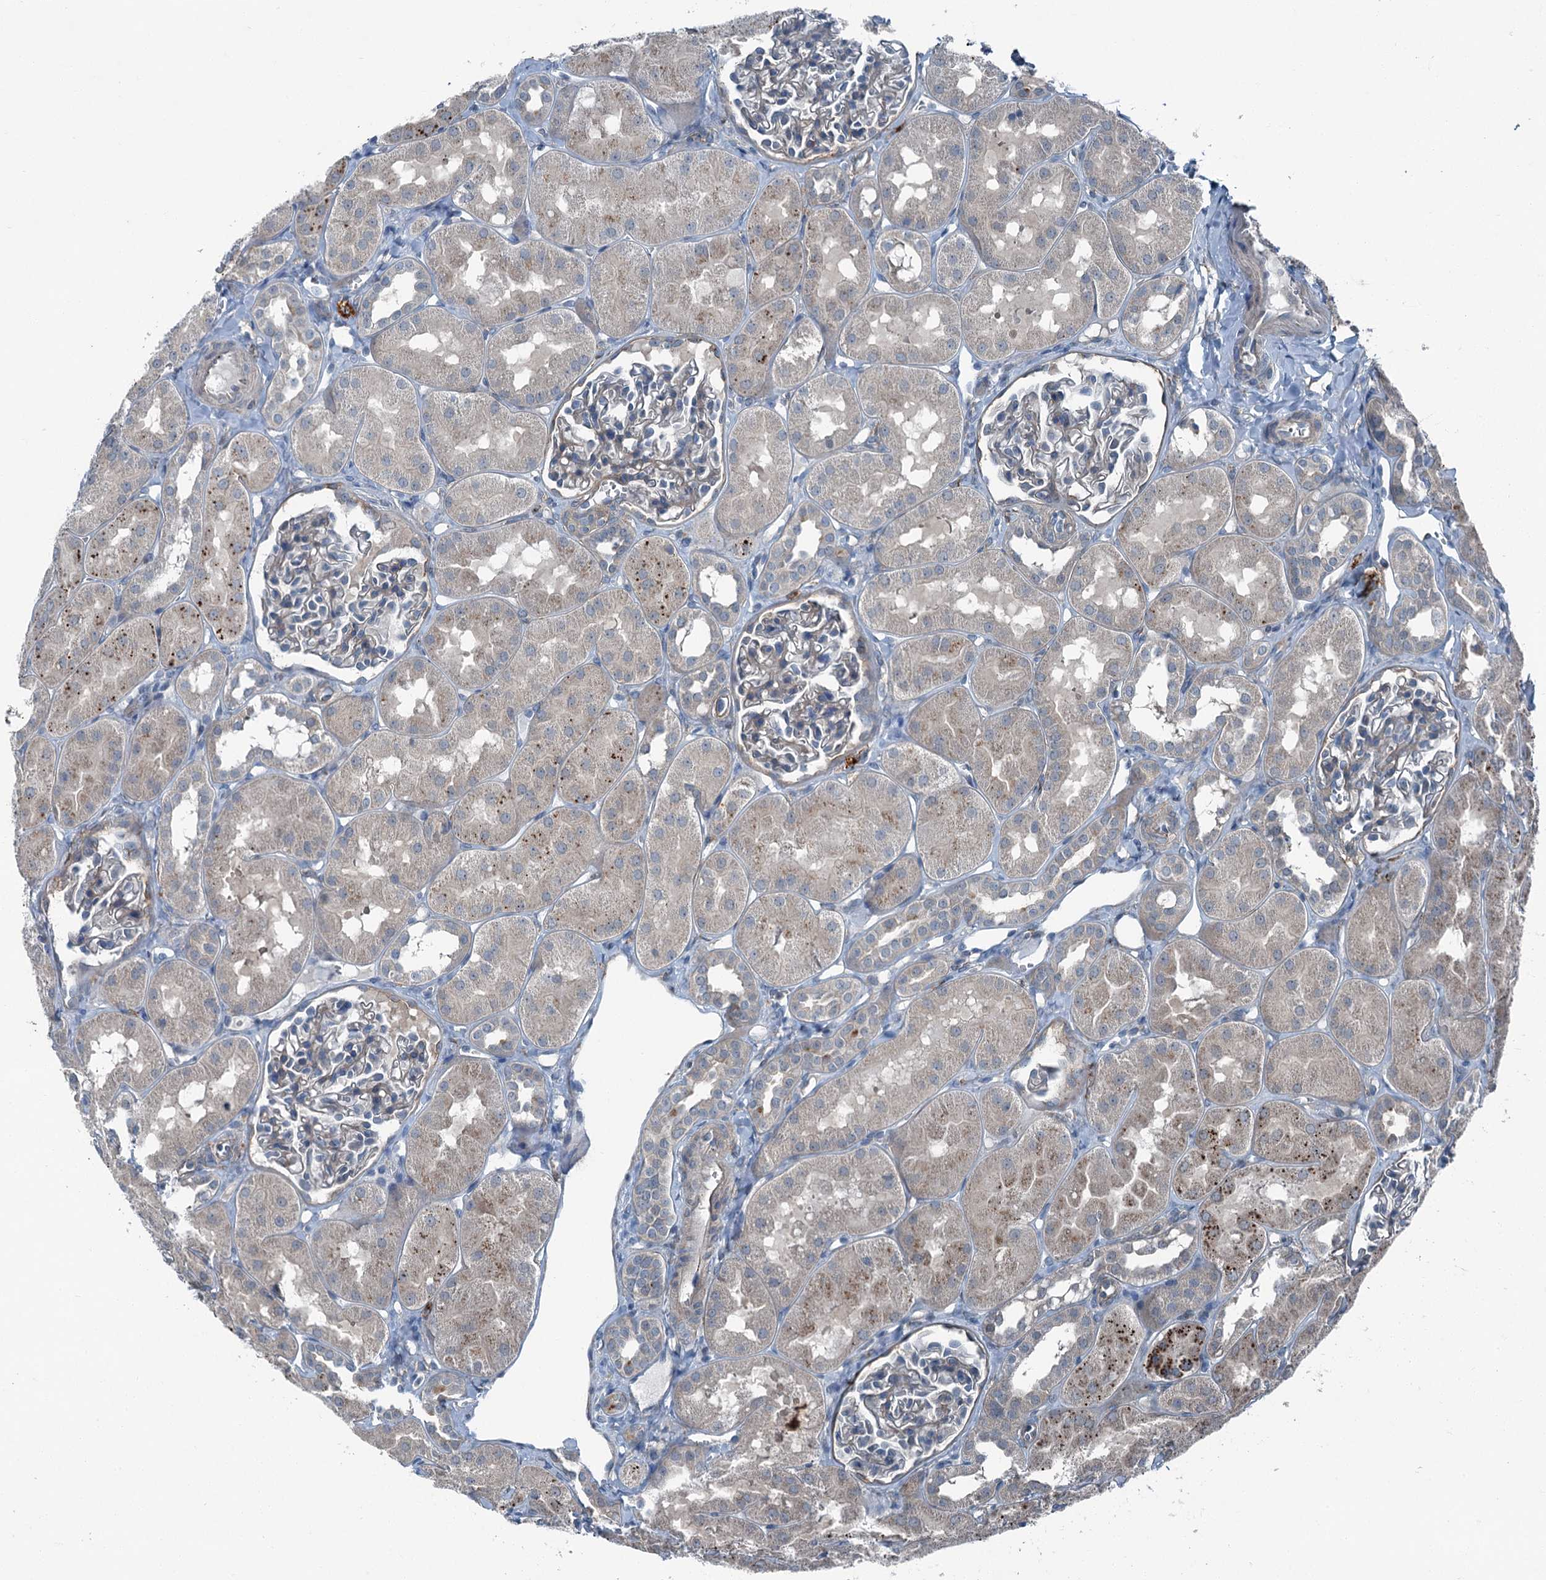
{"staining": {"intensity": "weak", "quantity": "<25%", "location": "cytoplasmic/membranous"}, "tissue": "kidney", "cell_type": "Cells in glomeruli", "image_type": "normal", "snomed": [{"axis": "morphology", "description": "Normal tissue, NOS"}, {"axis": "topography", "description": "Kidney"}, {"axis": "topography", "description": "Urinary bladder"}], "caption": "Human kidney stained for a protein using immunohistochemistry (IHC) reveals no expression in cells in glomeruli.", "gene": "AXL", "patient": {"sex": "male", "age": 16}}